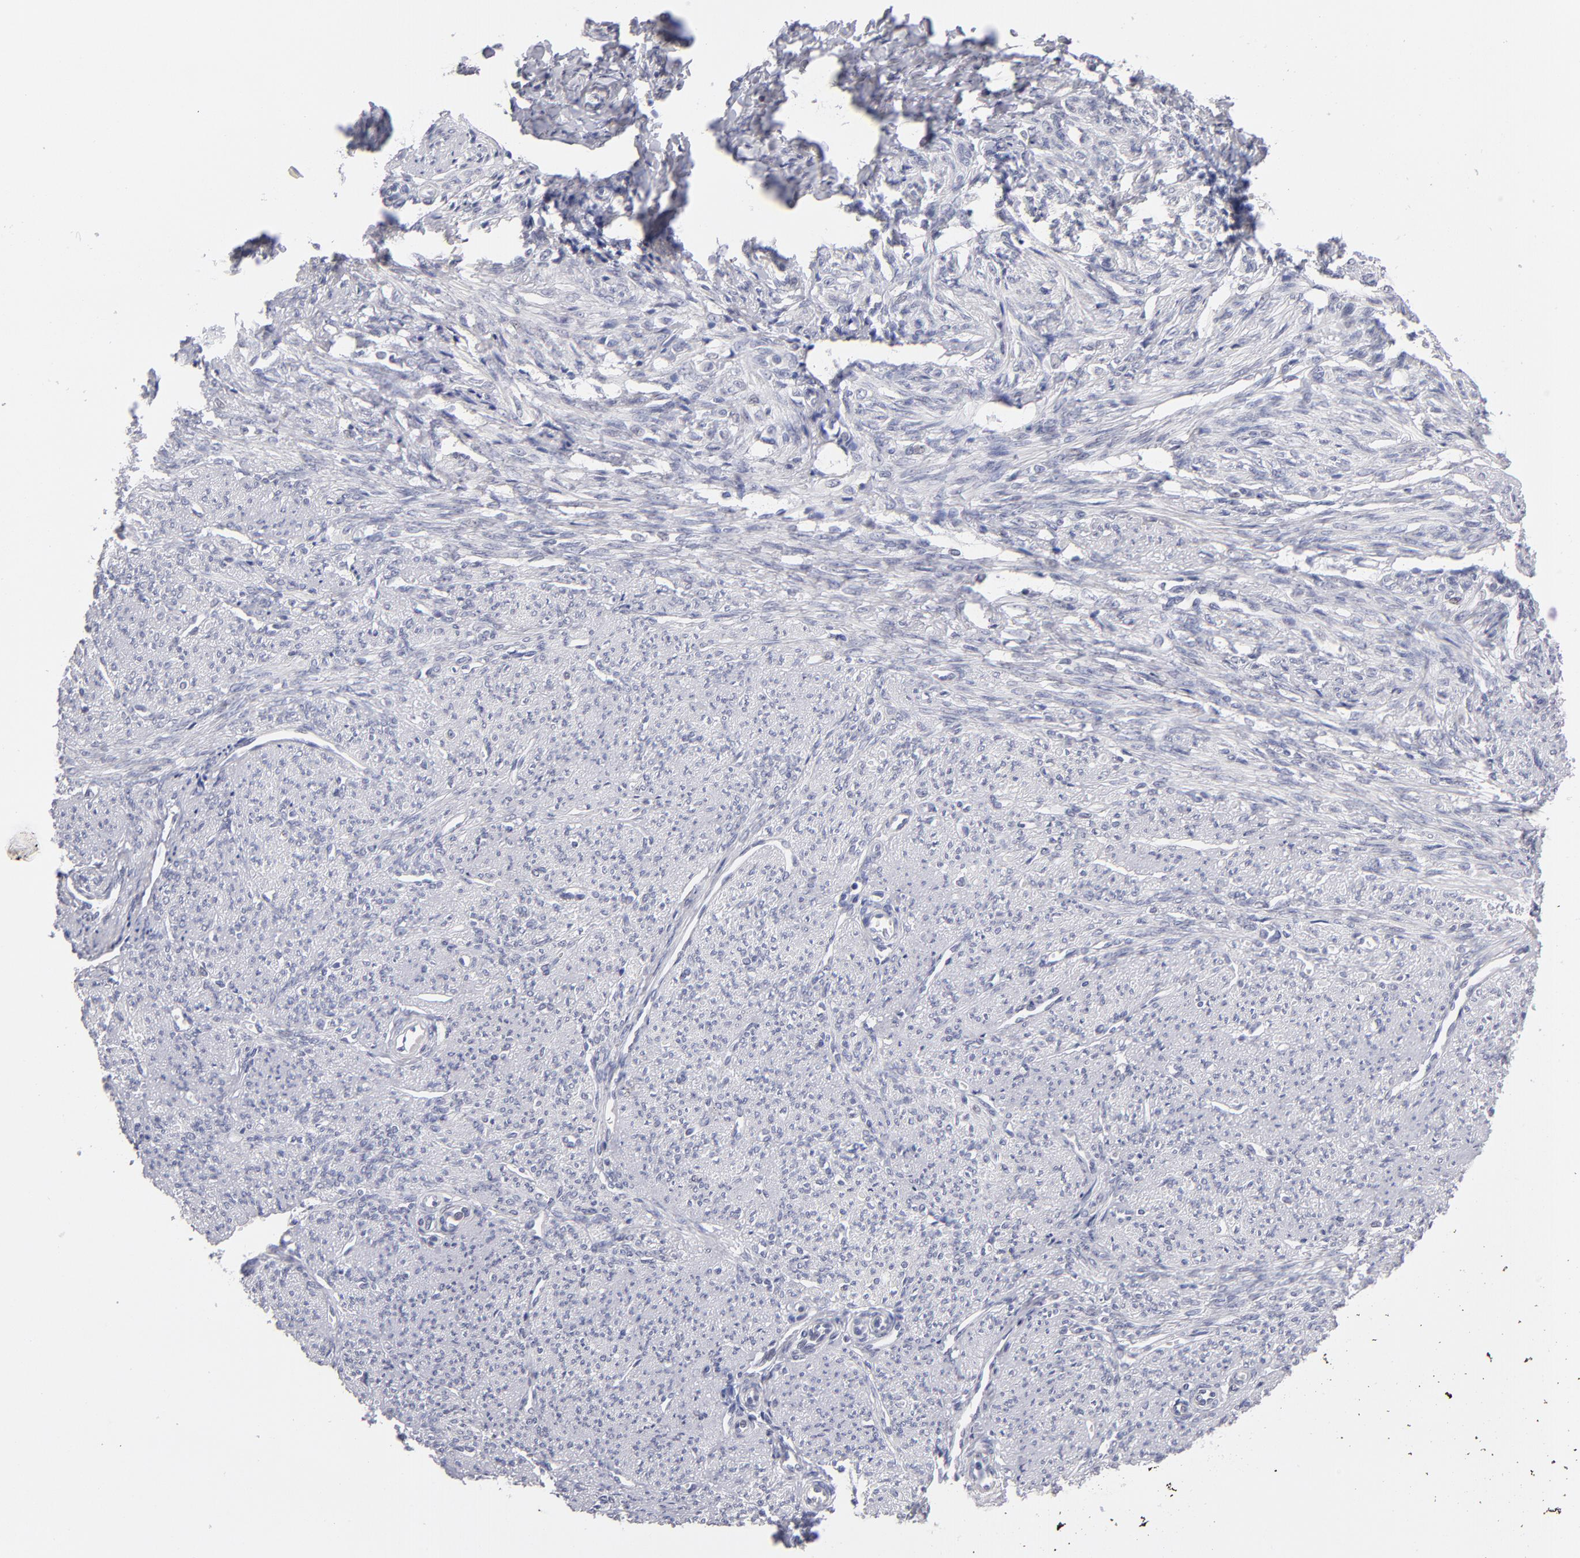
{"staining": {"intensity": "negative", "quantity": "none", "location": "none"}, "tissue": "smooth muscle", "cell_type": "Smooth muscle cells", "image_type": "normal", "snomed": [{"axis": "morphology", "description": "Normal tissue, NOS"}, {"axis": "topography", "description": "Smooth muscle"}], "caption": "Immunohistochemistry (IHC) of benign human smooth muscle displays no staining in smooth muscle cells.", "gene": "TEX11", "patient": {"sex": "female", "age": 65}}